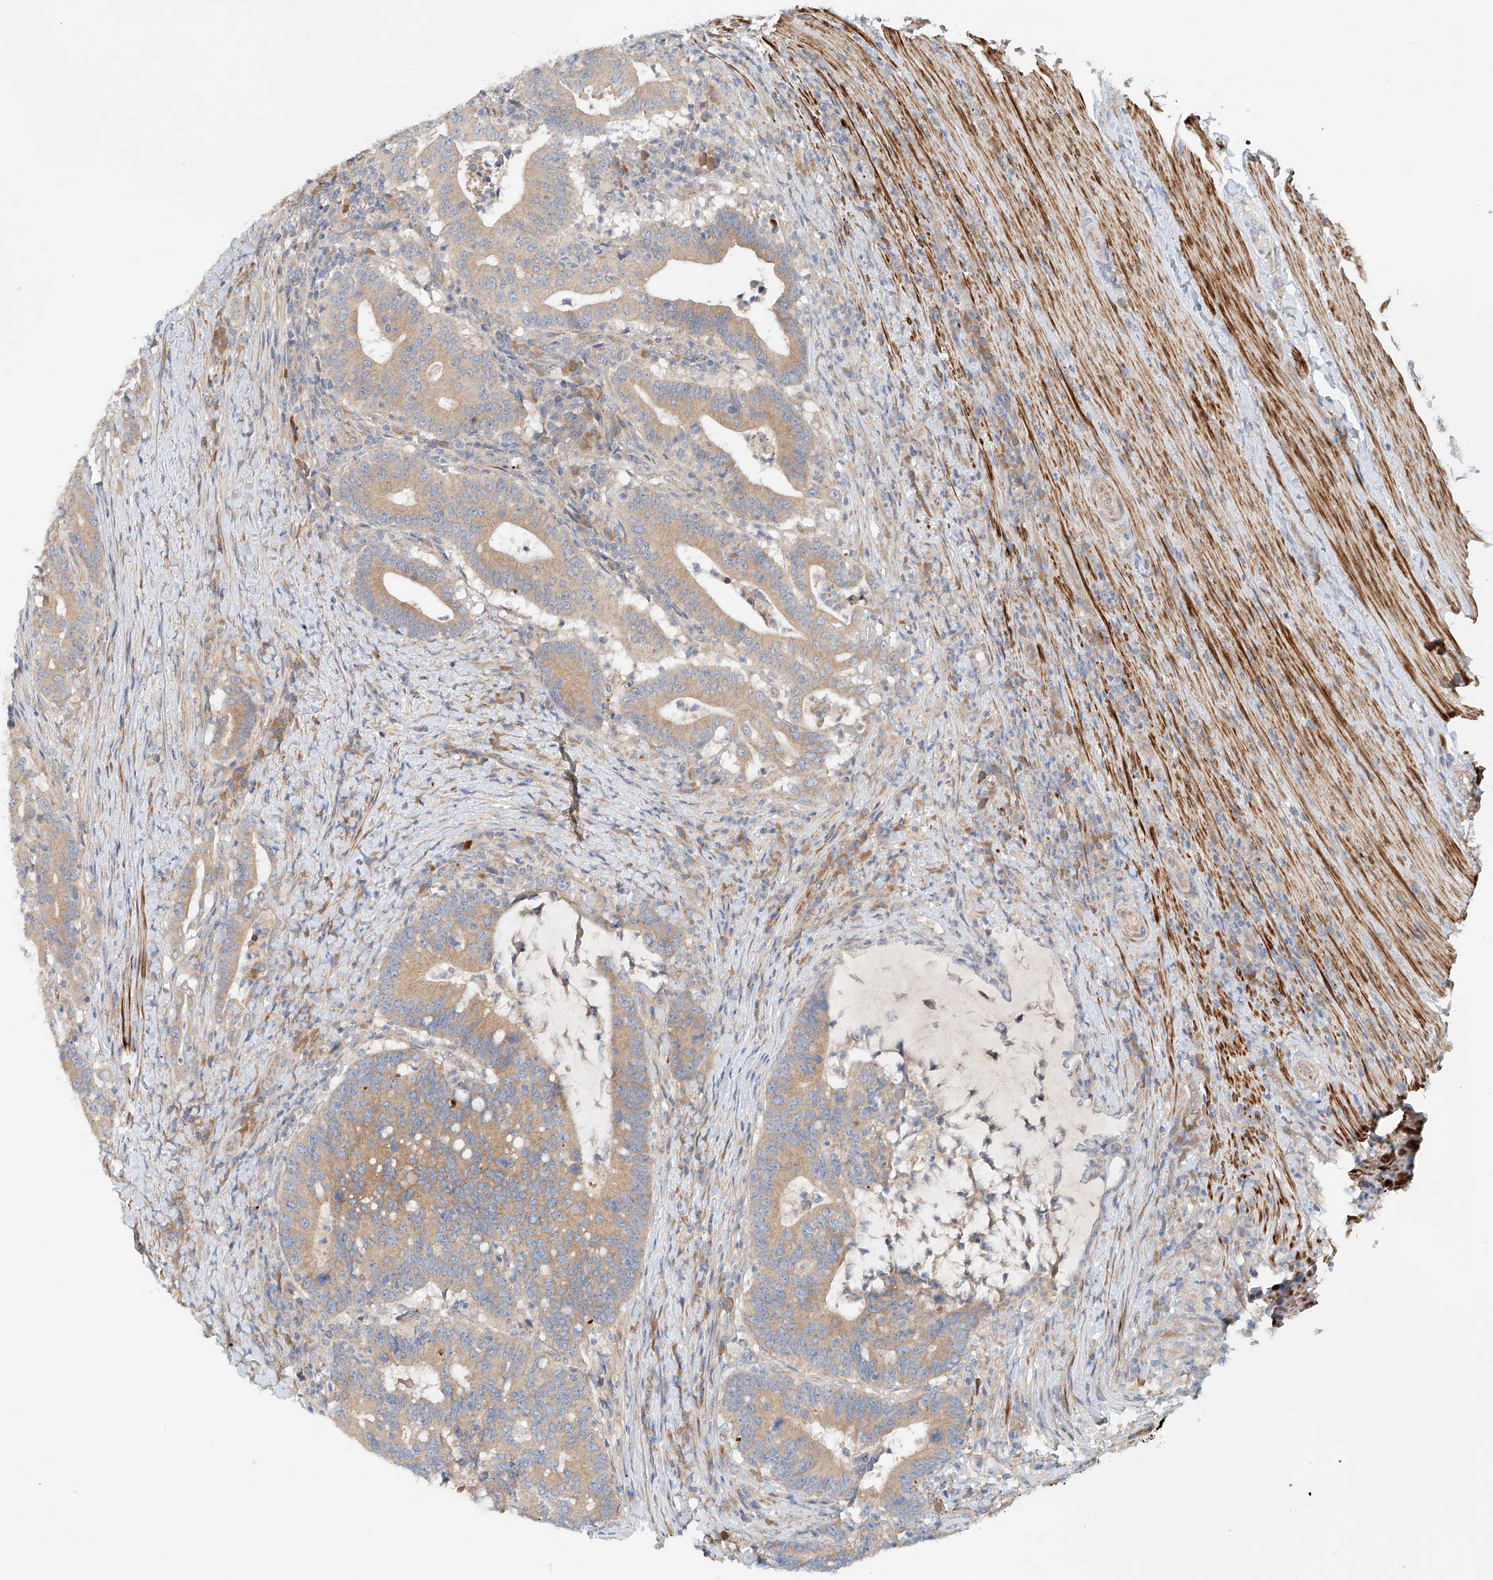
{"staining": {"intensity": "weak", "quantity": ">75%", "location": "cytoplasmic/membranous"}, "tissue": "colorectal cancer", "cell_type": "Tumor cells", "image_type": "cancer", "snomed": [{"axis": "morphology", "description": "Adenocarcinoma, NOS"}, {"axis": "topography", "description": "Colon"}], "caption": "Protein expression analysis of human adenocarcinoma (colorectal) reveals weak cytoplasmic/membranous positivity in about >75% of tumor cells. Nuclei are stained in blue.", "gene": "LYRM9", "patient": {"sex": "female", "age": 66}}